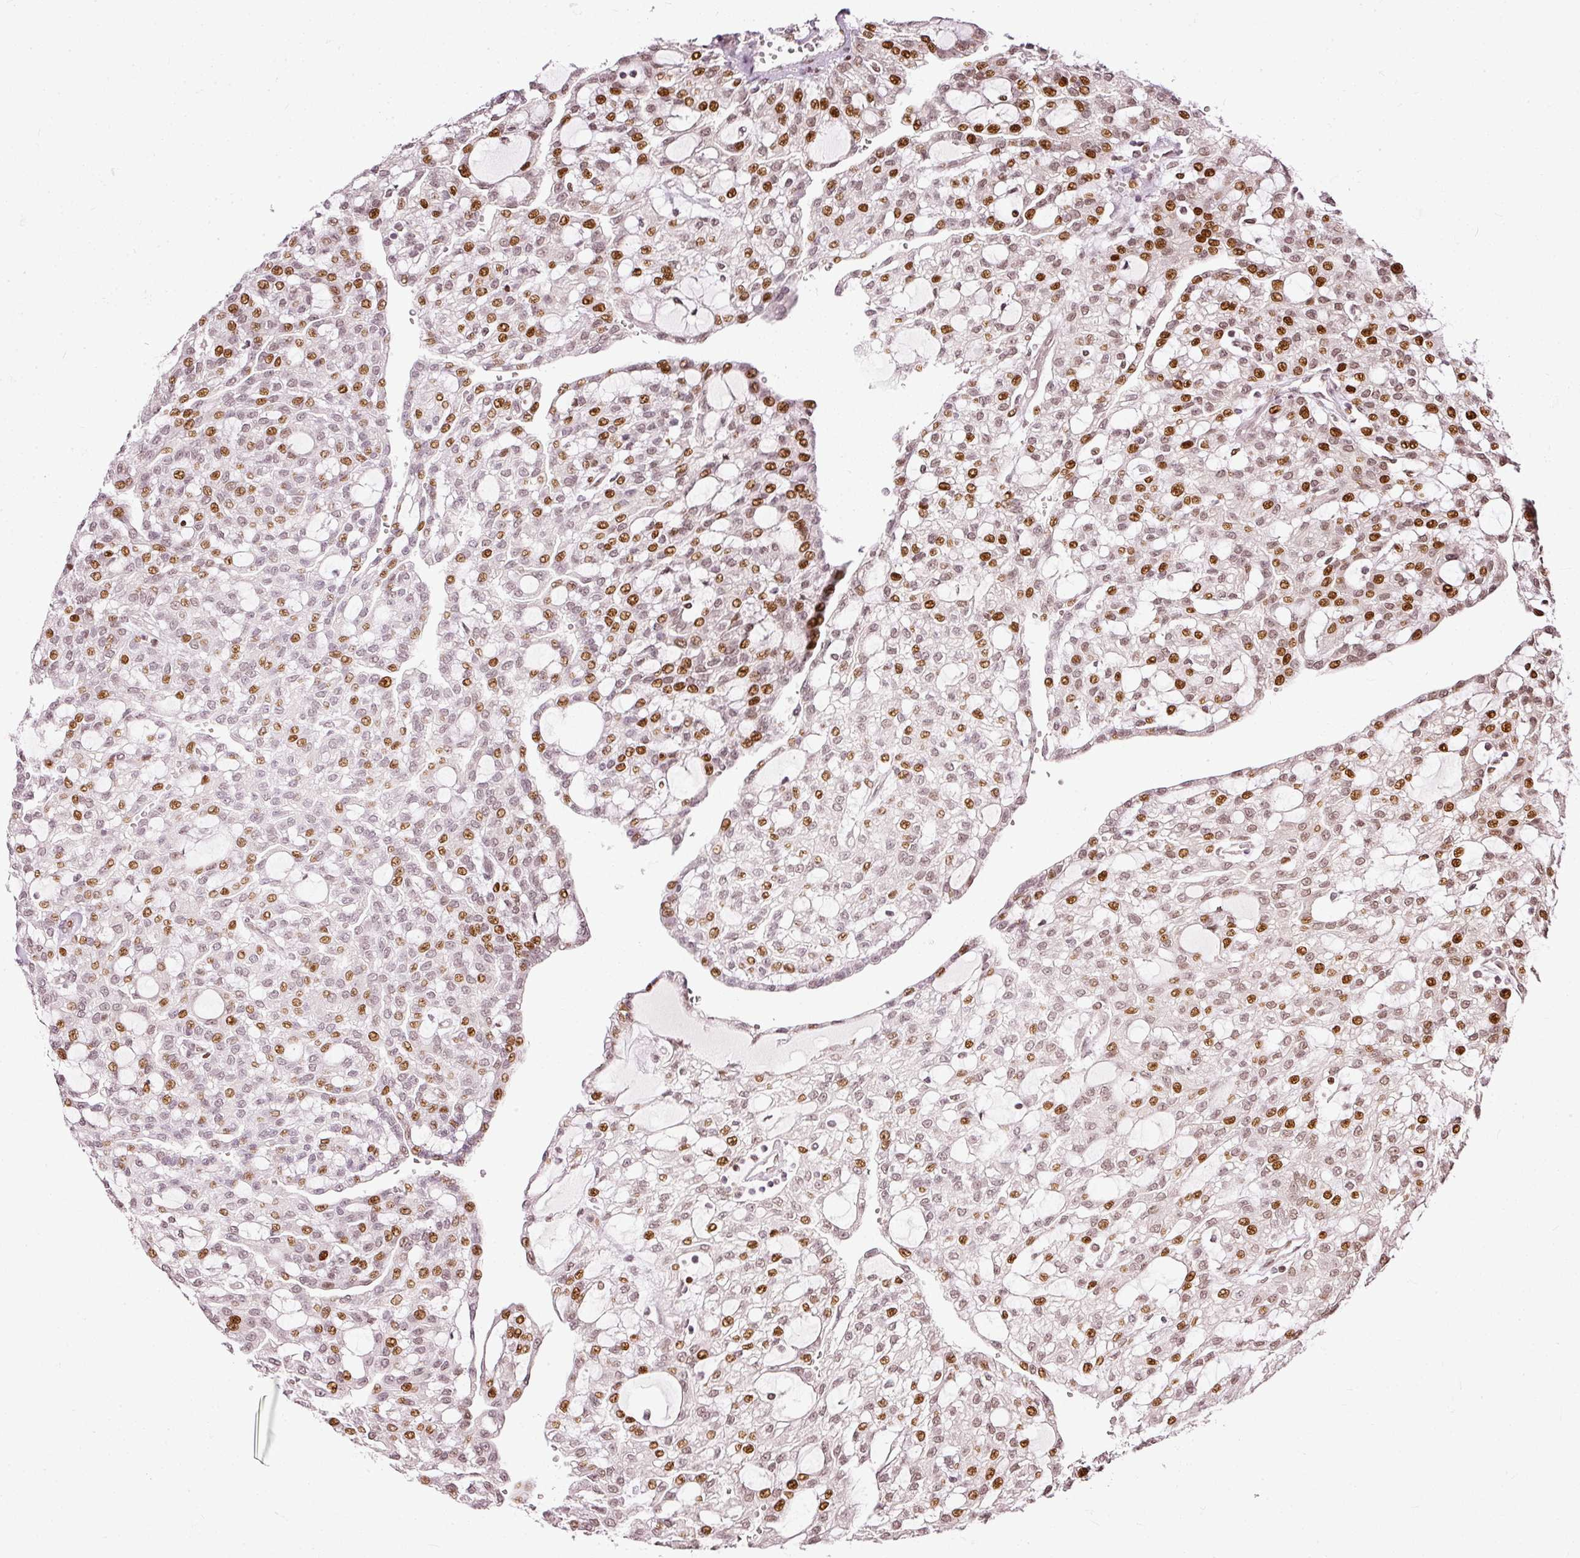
{"staining": {"intensity": "strong", "quantity": "25%-75%", "location": "nuclear"}, "tissue": "renal cancer", "cell_type": "Tumor cells", "image_type": "cancer", "snomed": [{"axis": "morphology", "description": "Adenocarcinoma, NOS"}, {"axis": "topography", "description": "Kidney"}], "caption": "Approximately 25%-75% of tumor cells in renal adenocarcinoma exhibit strong nuclear protein staining as visualized by brown immunohistochemical staining.", "gene": "ZNF778", "patient": {"sex": "male", "age": 63}}